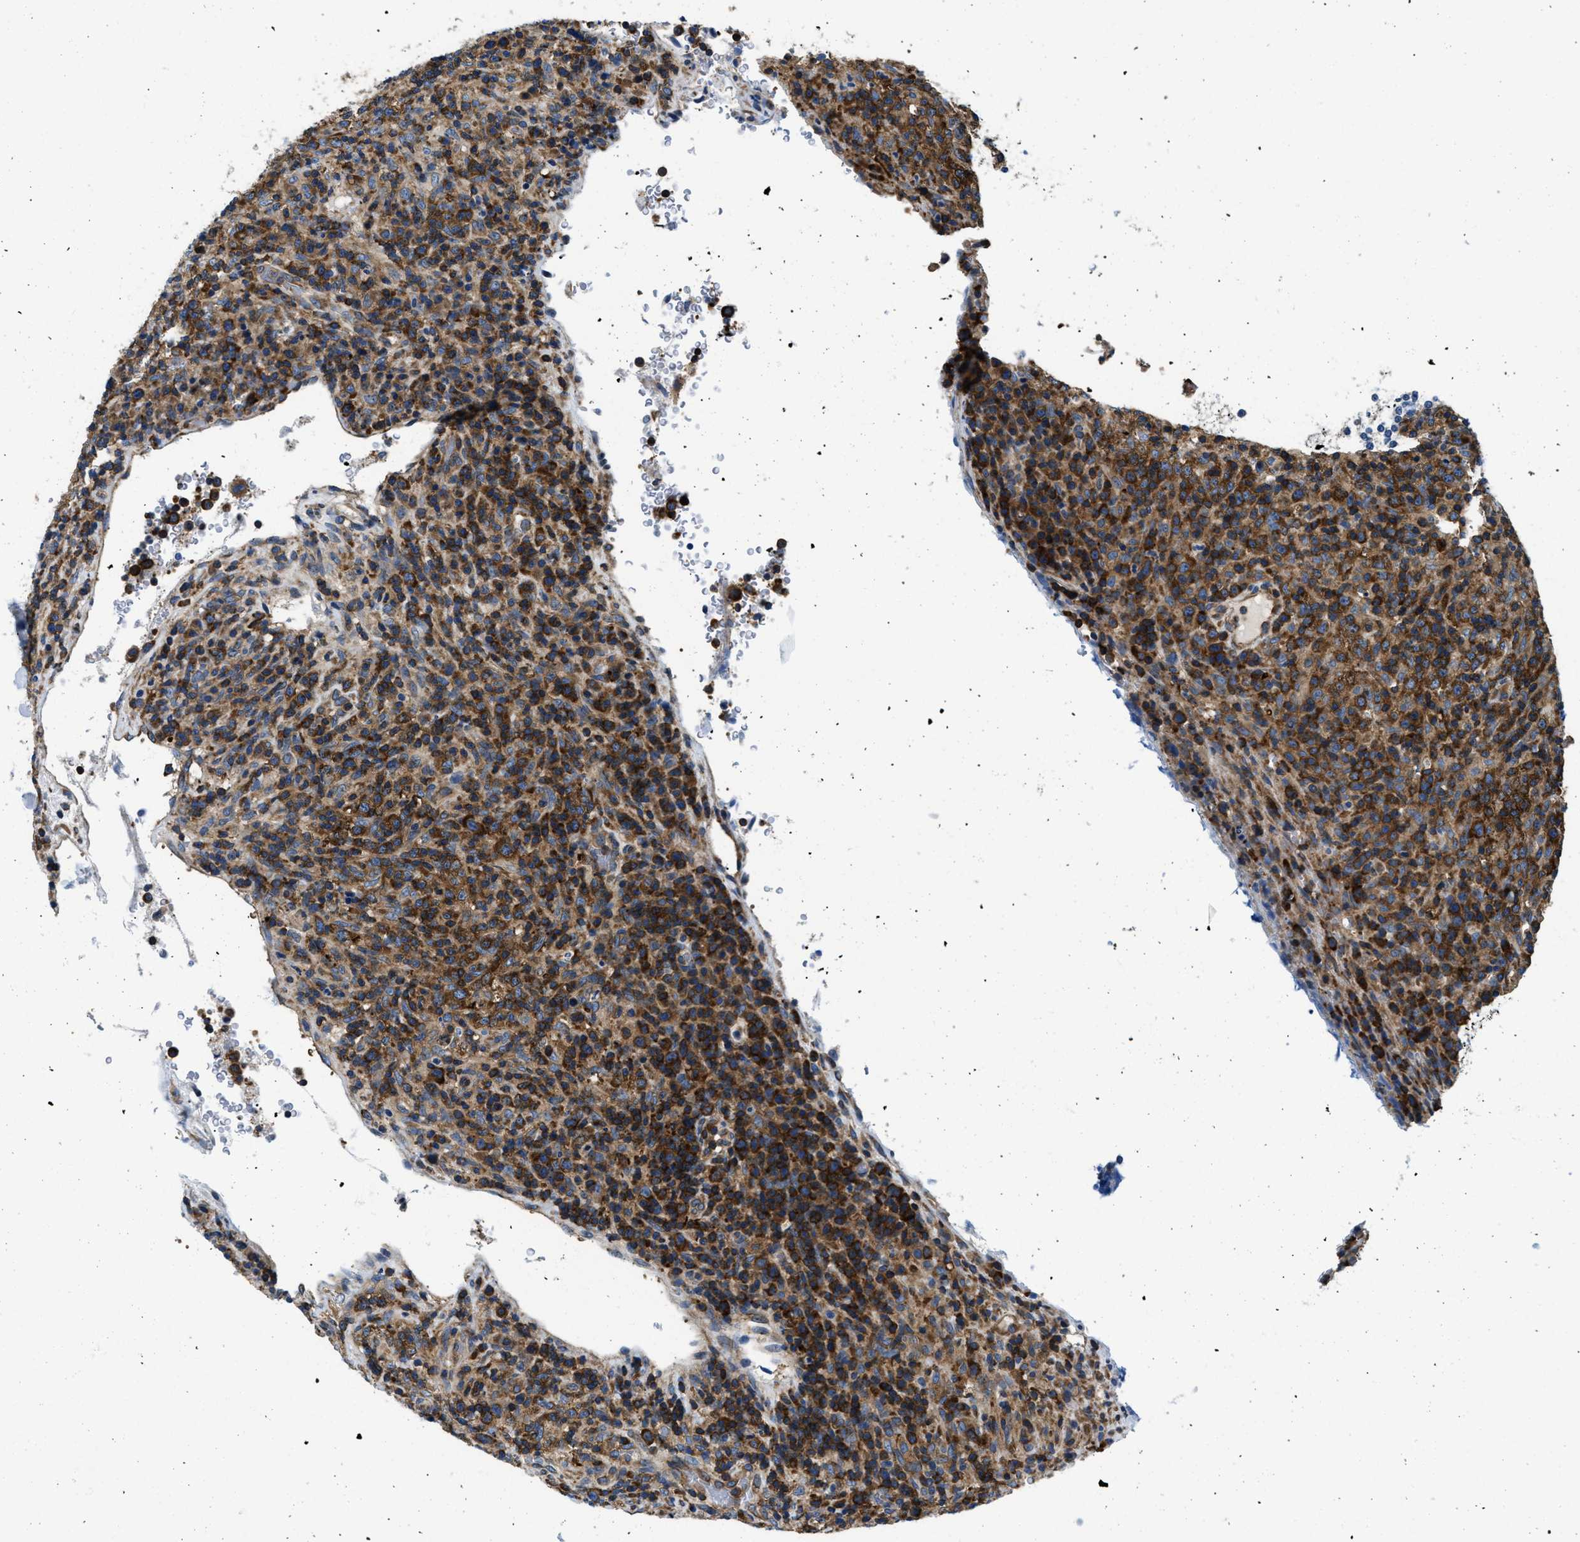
{"staining": {"intensity": "strong", "quantity": "25%-75%", "location": "cytoplasmic/membranous"}, "tissue": "lymphoma", "cell_type": "Tumor cells", "image_type": "cancer", "snomed": [{"axis": "morphology", "description": "Malignant lymphoma, non-Hodgkin's type, High grade"}, {"axis": "topography", "description": "Lymph node"}], "caption": "High-grade malignant lymphoma, non-Hodgkin's type stained with a protein marker shows strong staining in tumor cells.", "gene": "ABCF1", "patient": {"sex": "female", "age": 76}}